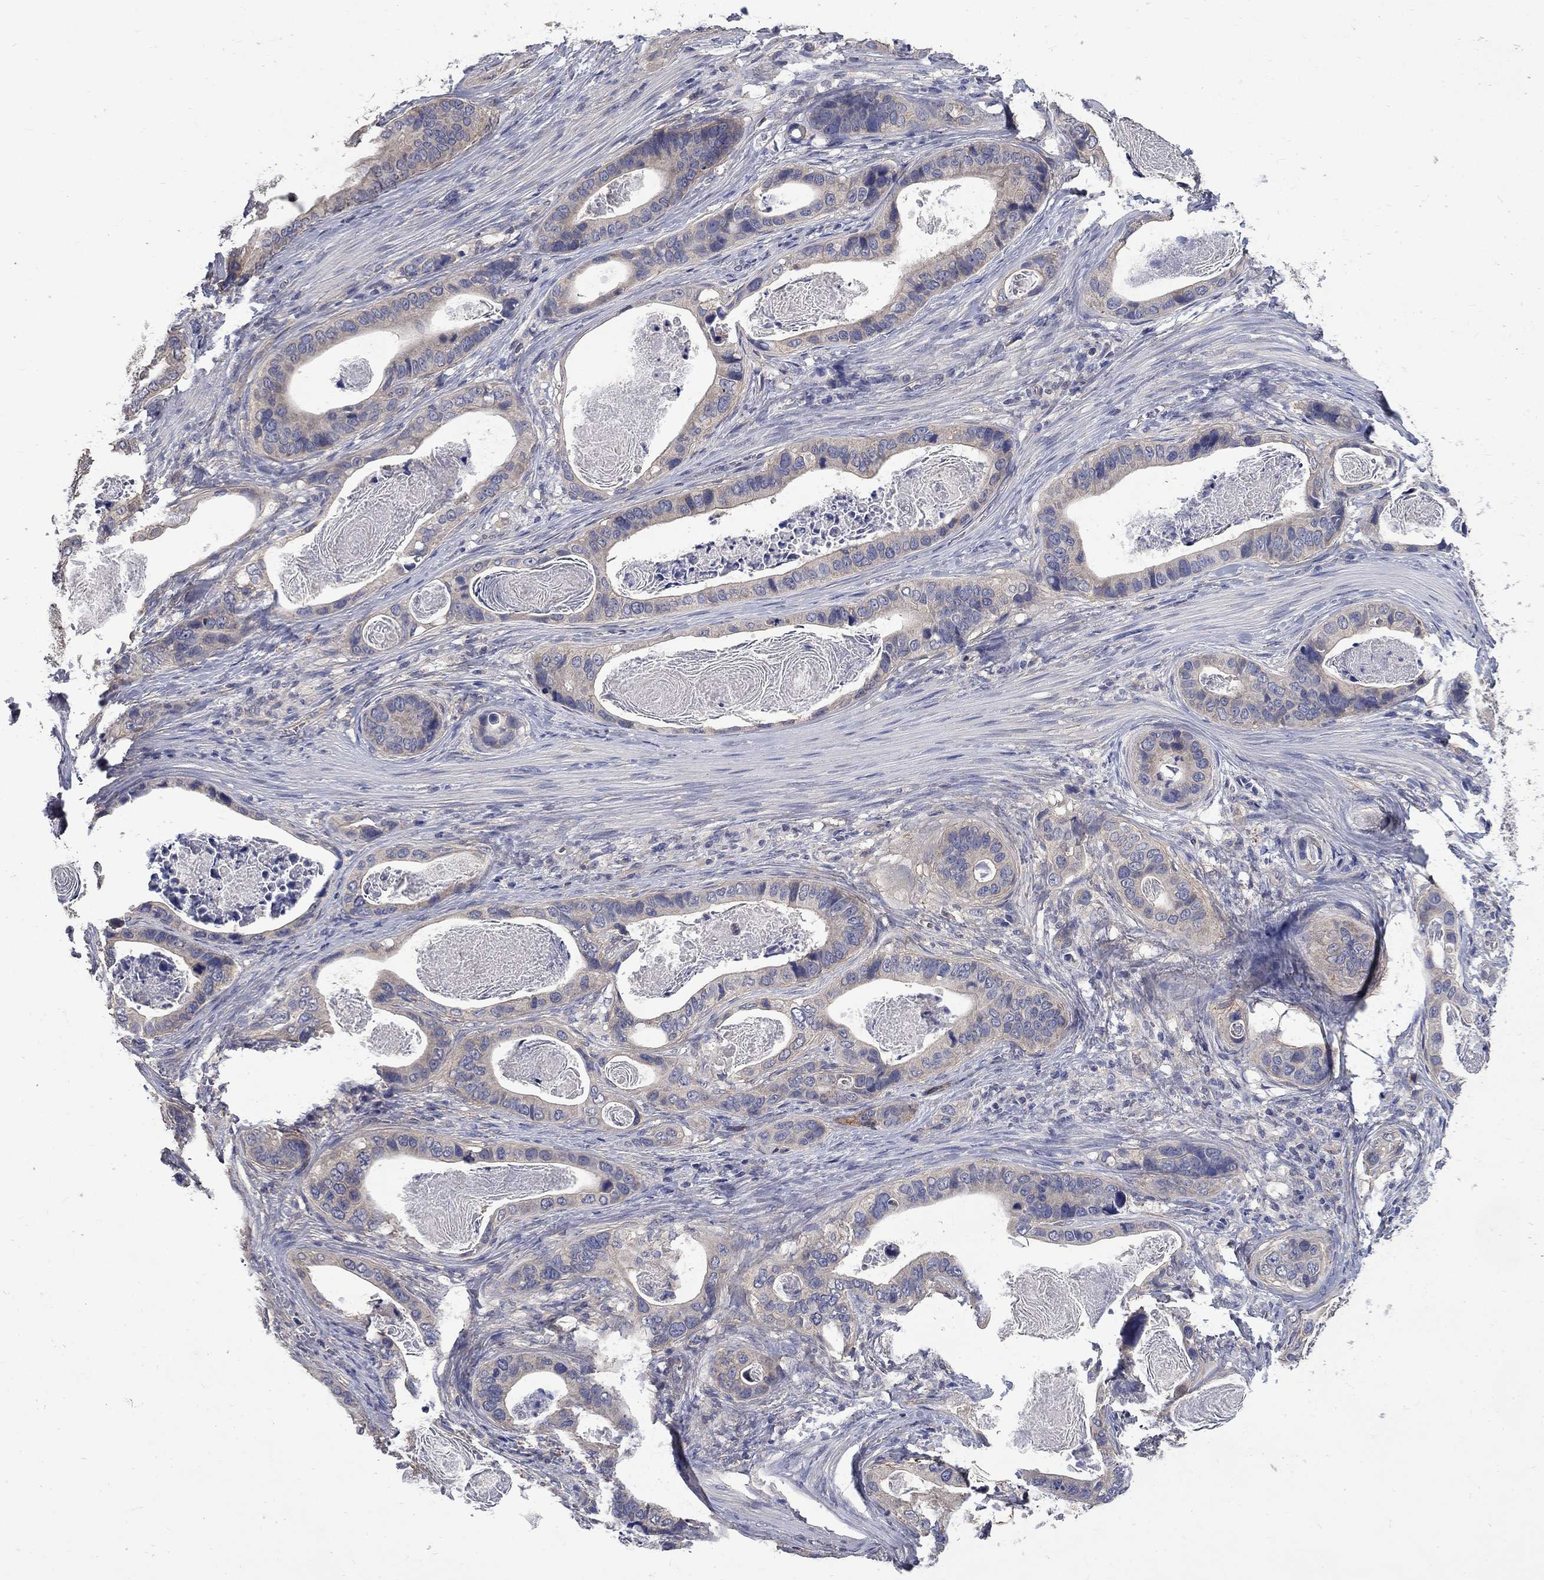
{"staining": {"intensity": "moderate", "quantity": "<25%", "location": "cytoplasmic/membranous"}, "tissue": "stomach cancer", "cell_type": "Tumor cells", "image_type": "cancer", "snomed": [{"axis": "morphology", "description": "Adenocarcinoma, NOS"}, {"axis": "topography", "description": "Stomach"}], "caption": "A brown stain shows moderate cytoplasmic/membranous positivity of a protein in human adenocarcinoma (stomach) tumor cells. (IHC, brightfield microscopy, high magnification).", "gene": "HSPA12A", "patient": {"sex": "male", "age": 84}}